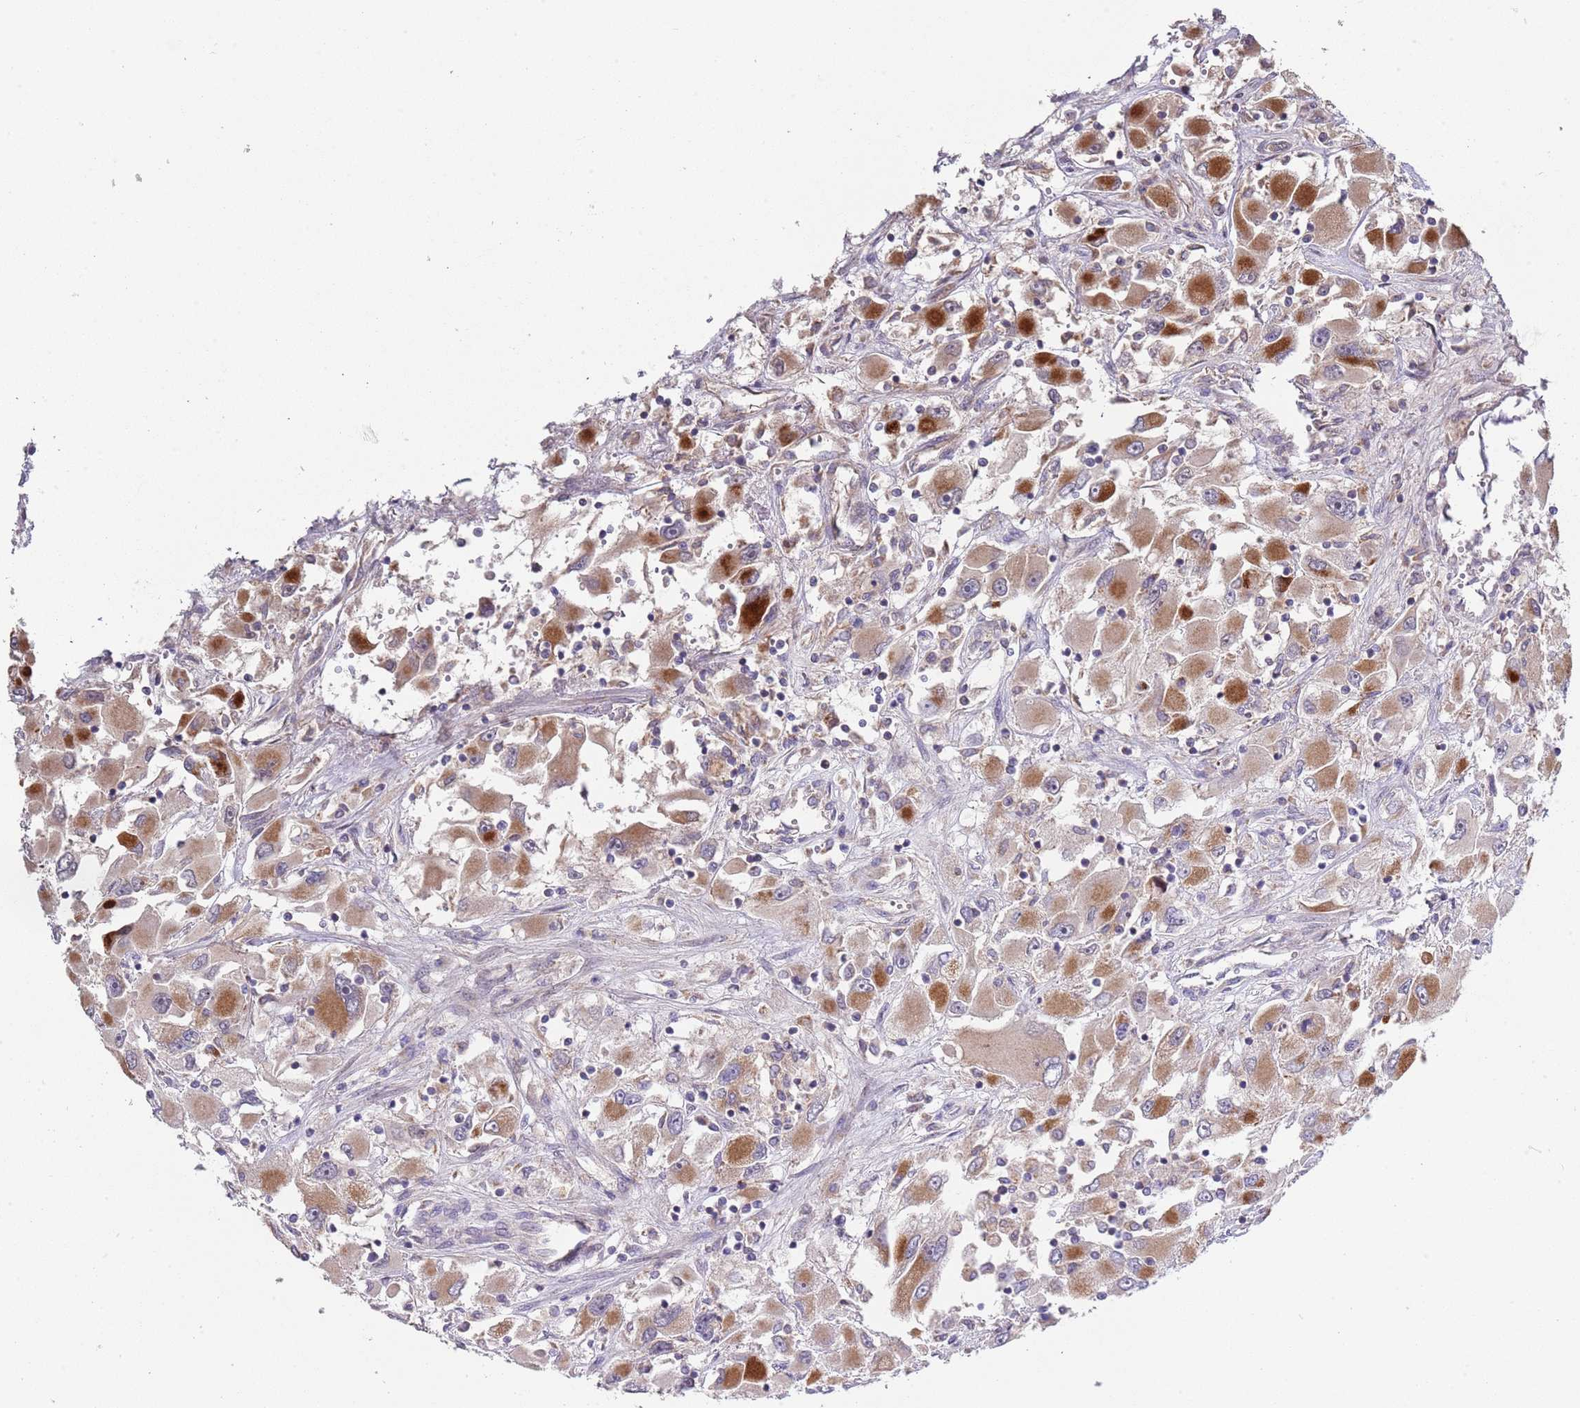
{"staining": {"intensity": "strong", "quantity": "25%-75%", "location": "cytoplasmic/membranous"}, "tissue": "renal cancer", "cell_type": "Tumor cells", "image_type": "cancer", "snomed": [{"axis": "morphology", "description": "Adenocarcinoma, NOS"}, {"axis": "topography", "description": "Kidney"}], "caption": "High-magnification brightfield microscopy of renal cancer stained with DAB (brown) and counterstained with hematoxylin (blue). tumor cells exhibit strong cytoplasmic/membranous expression is present in about25%-75% of cells.", "gene": "ABCC10", "patient": {"sex": "female", "age": 52}}